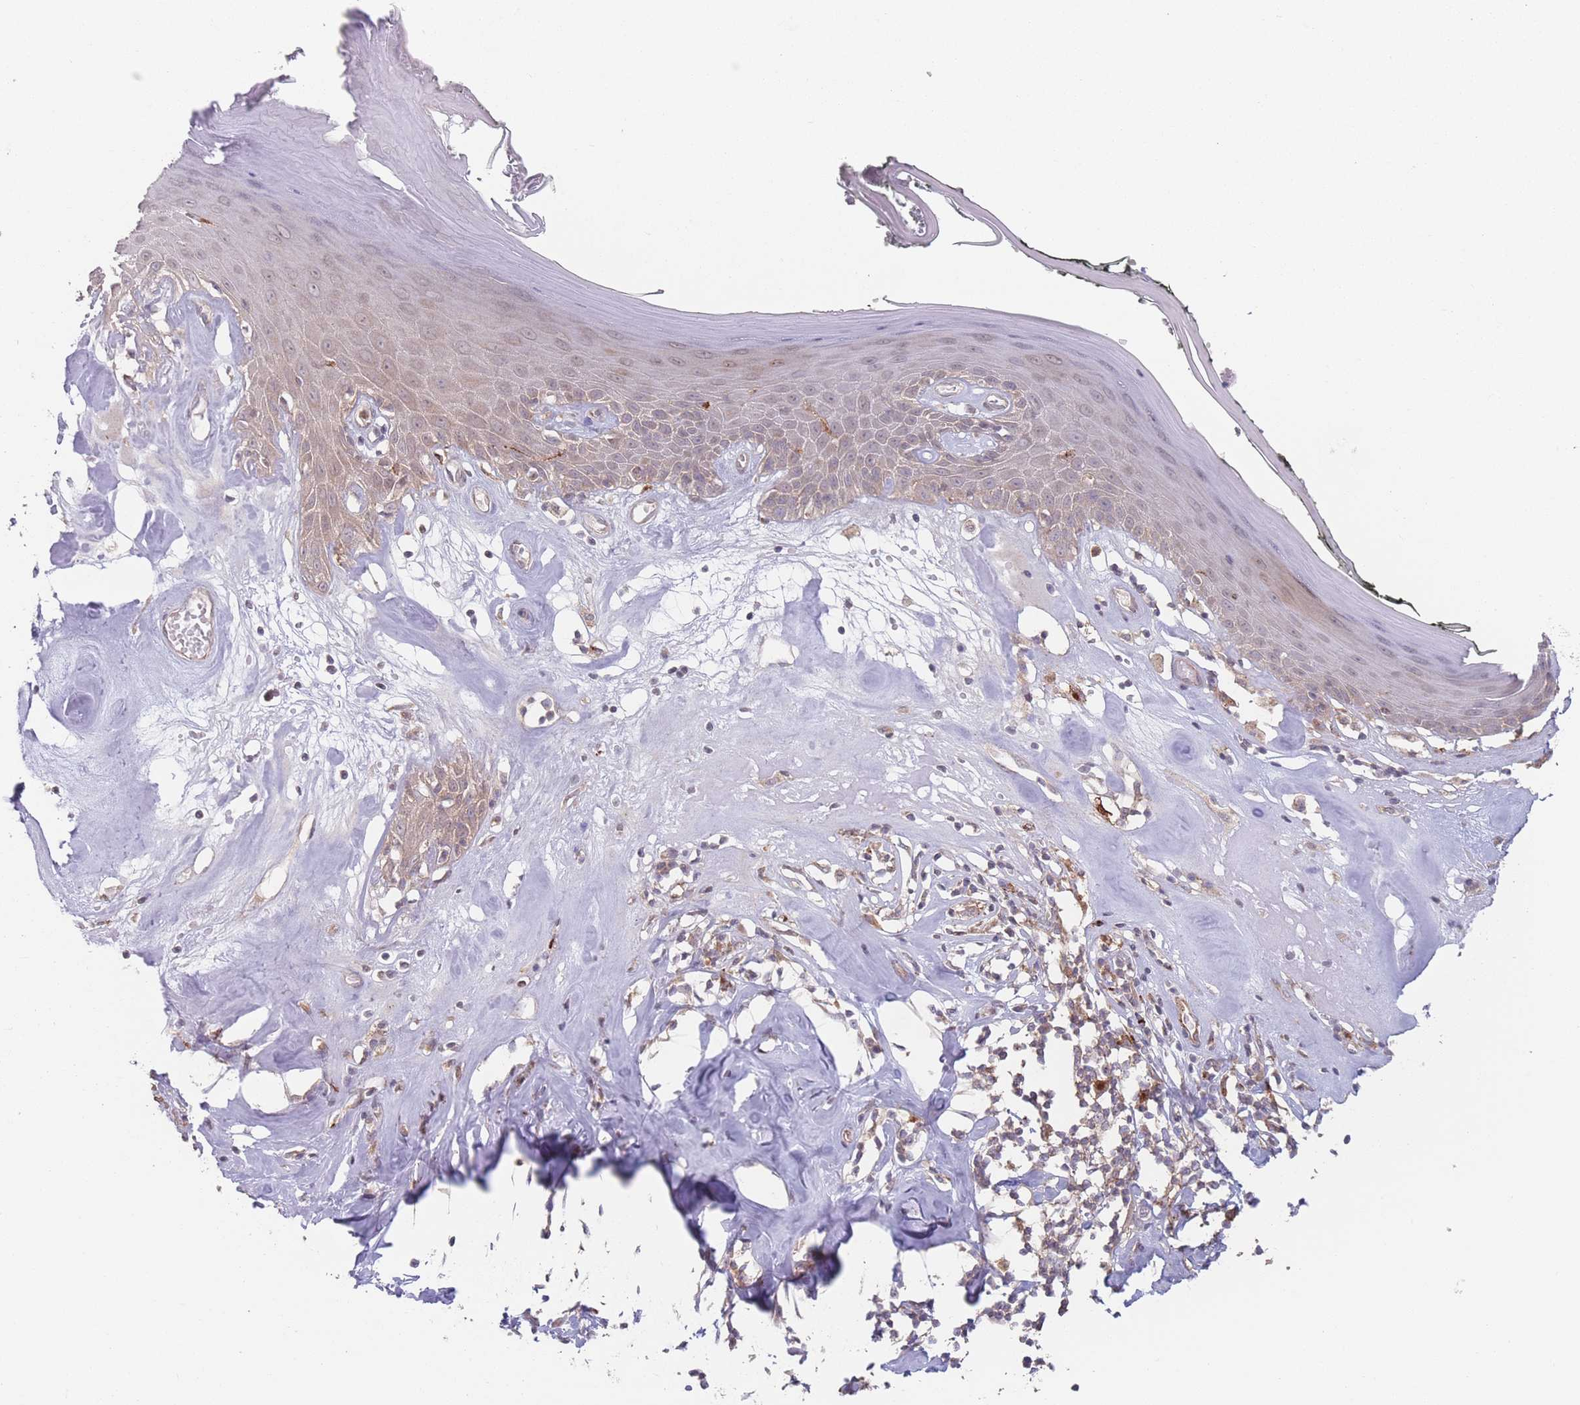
{"staining": {"intensity": "weak", "quantity": "25%-75%", "location": "cytoplasmic/membranous"}, "tissue": "skin", "cell_type": "Epidermal cells", "image_type": "normal", "snomed": [{"axis": "morphology", "description": "Normal tissue, NOS"}, {"axis": "morphology", "description": "Inflammation, NOS"}, {"axis": "topography", "description": "Vulva"}], "caption": "DAB (3,3'-diaminobenzidine) immunohistochemical staining of unremarkable skin exhibits weak cytoplasmic/membranous protein positivity in about 25%-75% of epidermal cells.", "gene": "PPM1A", "patient": {"sex": "female", "age": 84}}